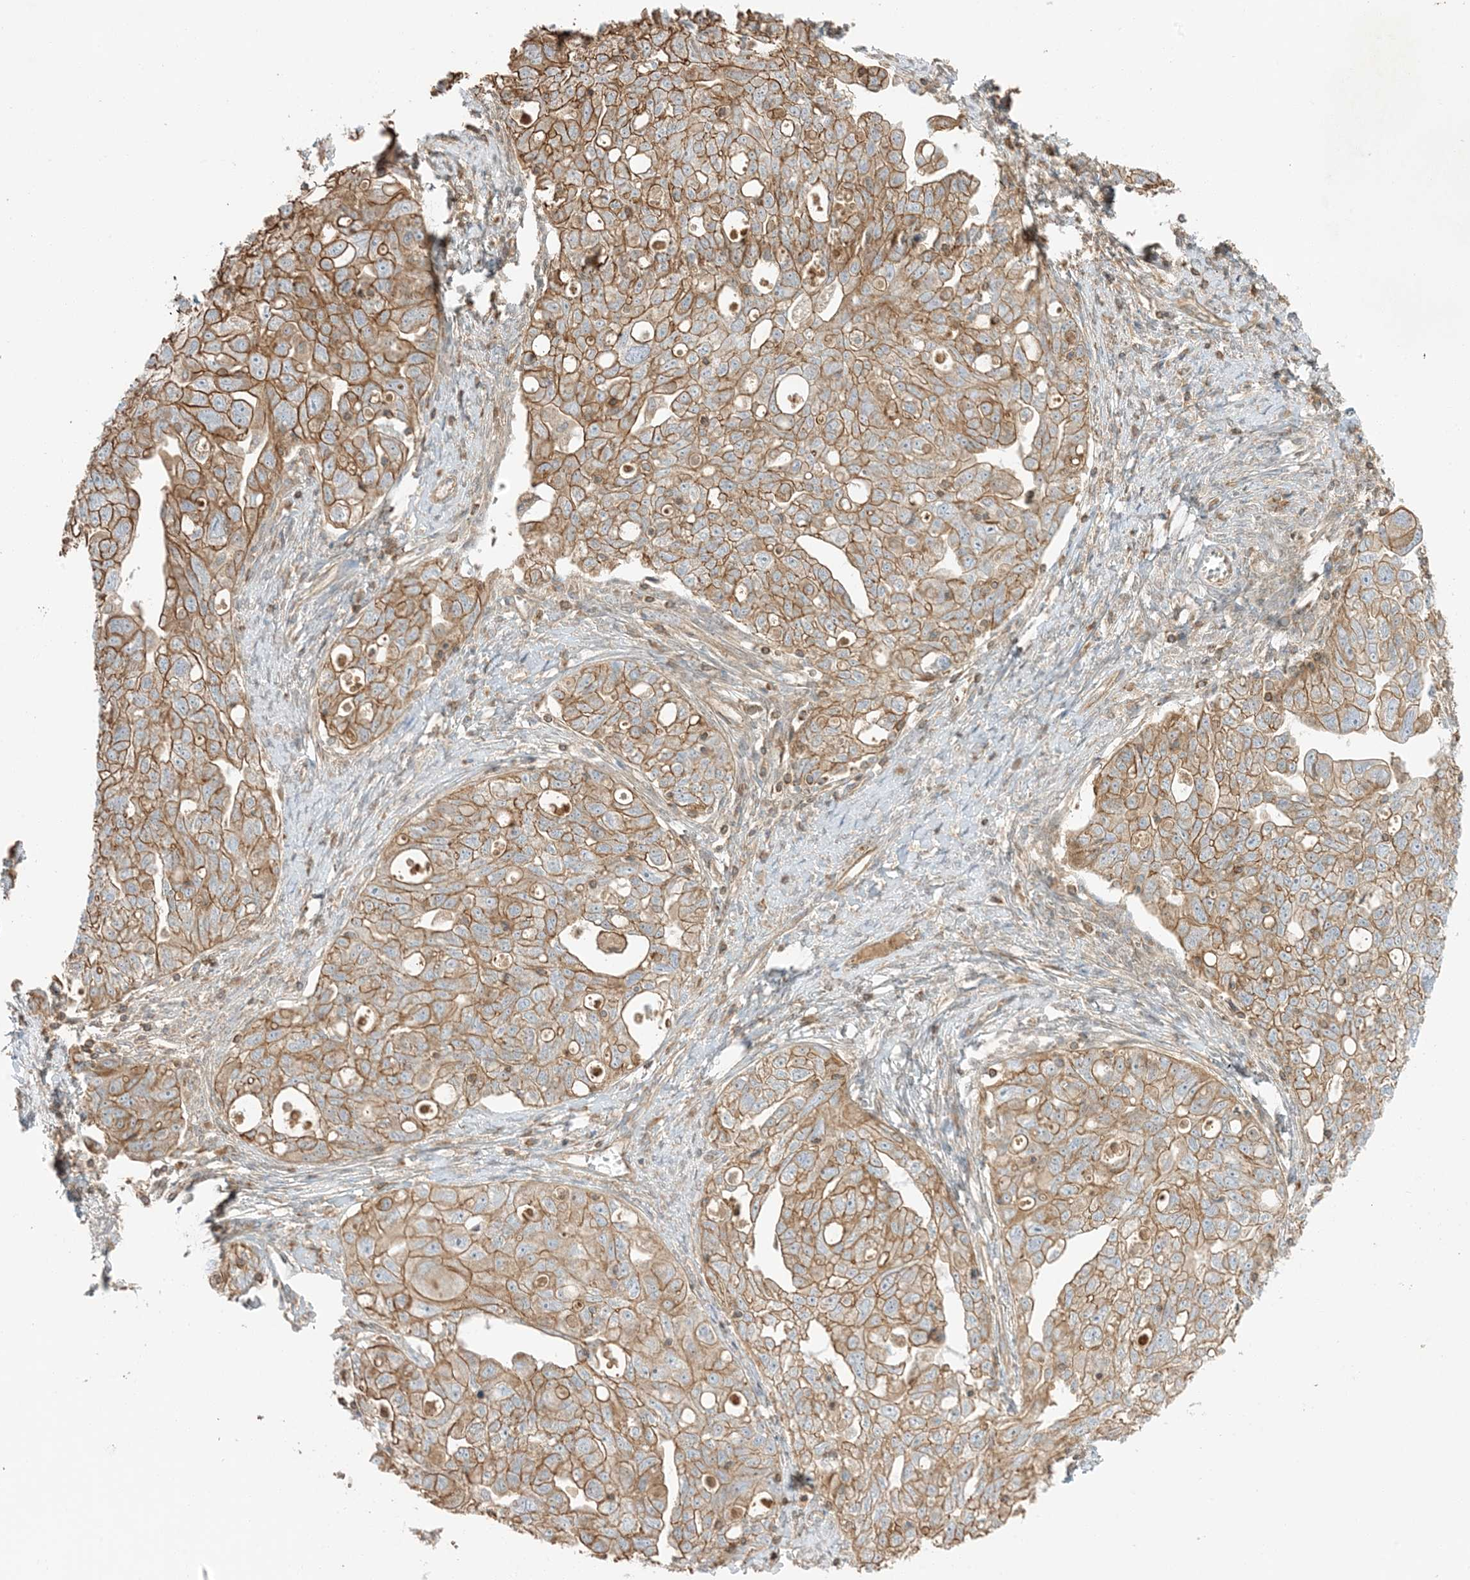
{"staining": {"intensity": "moderate", "quantity": ">75%", "location": "cytoplasmic/membranous"}, "tissue": "ovarian cancer", "cell_type": "Tumor cells", "image_type": "cancer", "snomed": [{"axis": "morphology", "description": "Carcinoma, NOS"}, {"axis": "morphology", "description": "Cystadenocarcinoma, serous, NOS"}, {"axis": "topography", "description": "Ovary"}], "caption": "Approximately >75% of tumor cells in ovarian carcinoma demonstrate moderate cytoplasmic/membranous protein positivity as visualized by brown immunohistochemical staining.", "gene": "SLC25A12", "patient": {"sex": "female", "age": 69}}